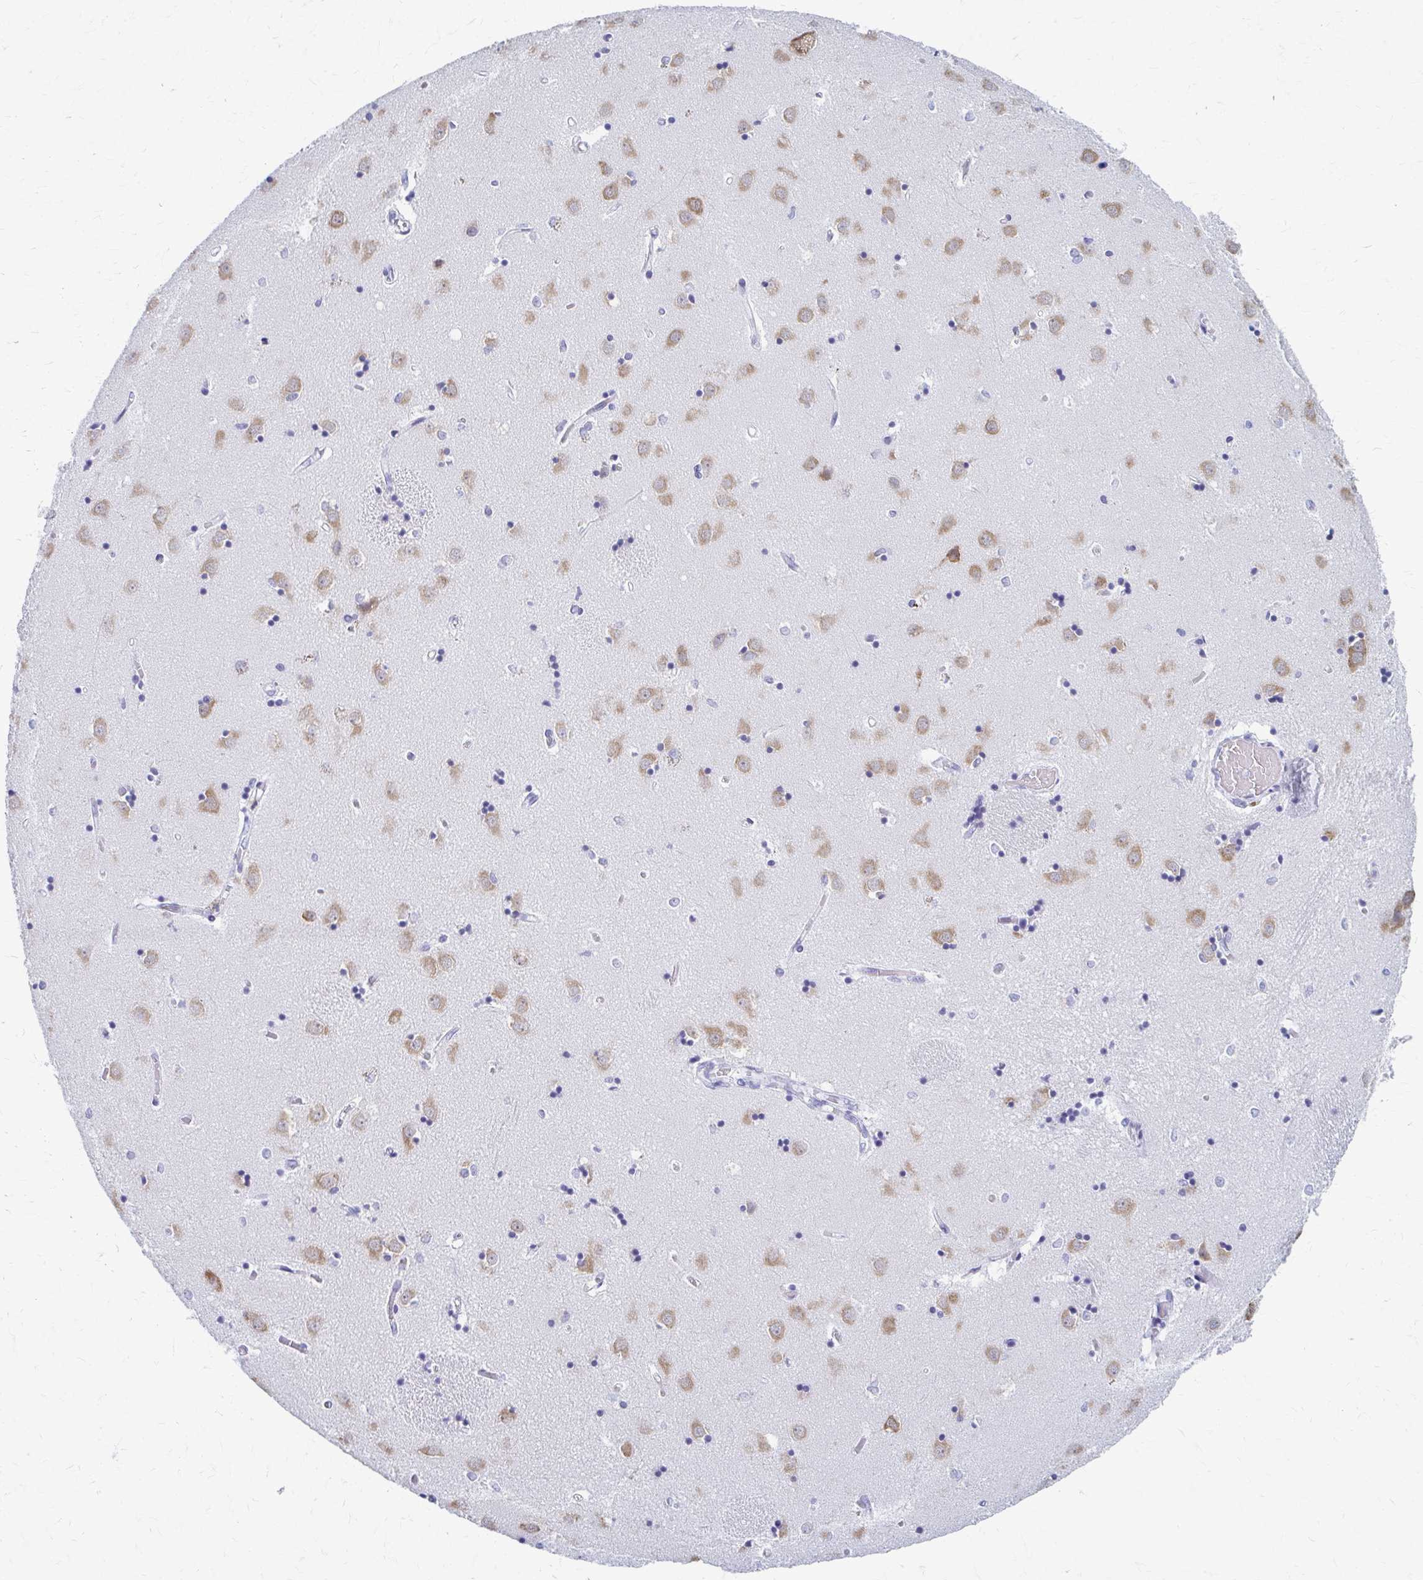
{"staining": {"intensity": "negative", "quantity": "none", "location": "none"}, "tissue": "caudate", "cell_type": "Glial cells", "image_type": "normal", "snomed": [{"axis": "morphology", "description": "Normal tissue, NOS"}, {"axis": "topography", "description": "Lateral ventricle wall"}], "caption": "Glial cells are negative for protein expression in unremarkable human caudate. (Stains: DAB IHC with hematoxylin counter stain, Microscopy: brightfield microscopy at high magnification).", "gene": "CELF5", "patient": {"sex": "male", "age": 54}}